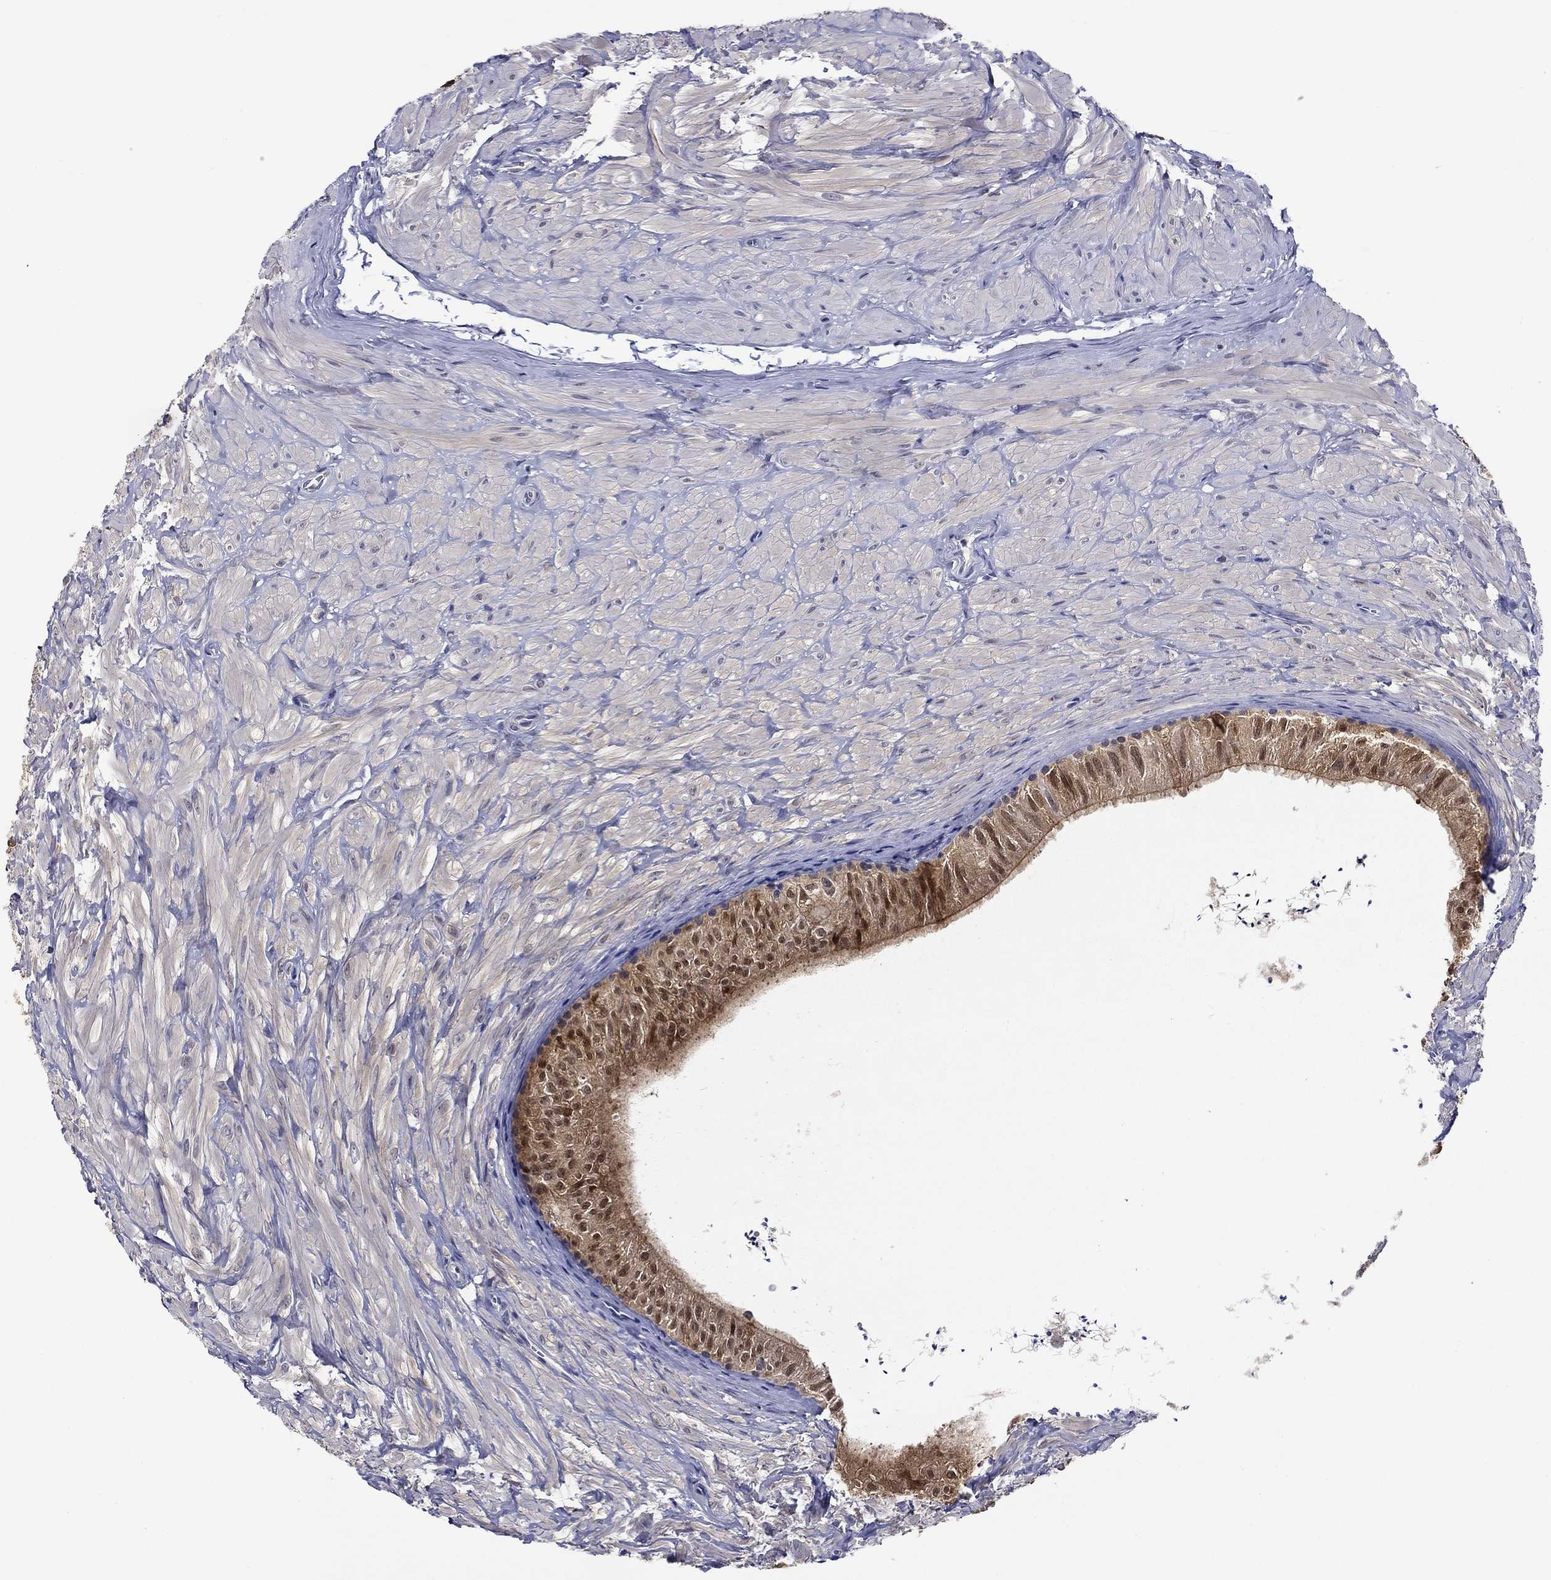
{"staining": {"intensity": "moderate", "quantity": "25%-75%", "location": "cytoplasmic/membranous,nuclear"}, "tissue": "epididymis", "cell_type": "Glandular cells", "image_type": "normal", "snomed": [{"axis": "morphology", "description": "Normal tissue, NOS"}, {"axis": "topography", "description": "Epididymis"}], "caption": "Moderate cytoplasmic/membranous,nuclear expression for a protein is appreciated in about 25%-75% of glandular cells of unremarkable epididymis using immunohistochemistry (IHC).", "gene": "DDTL", "patient": {"sex": "male", "age": 32}}